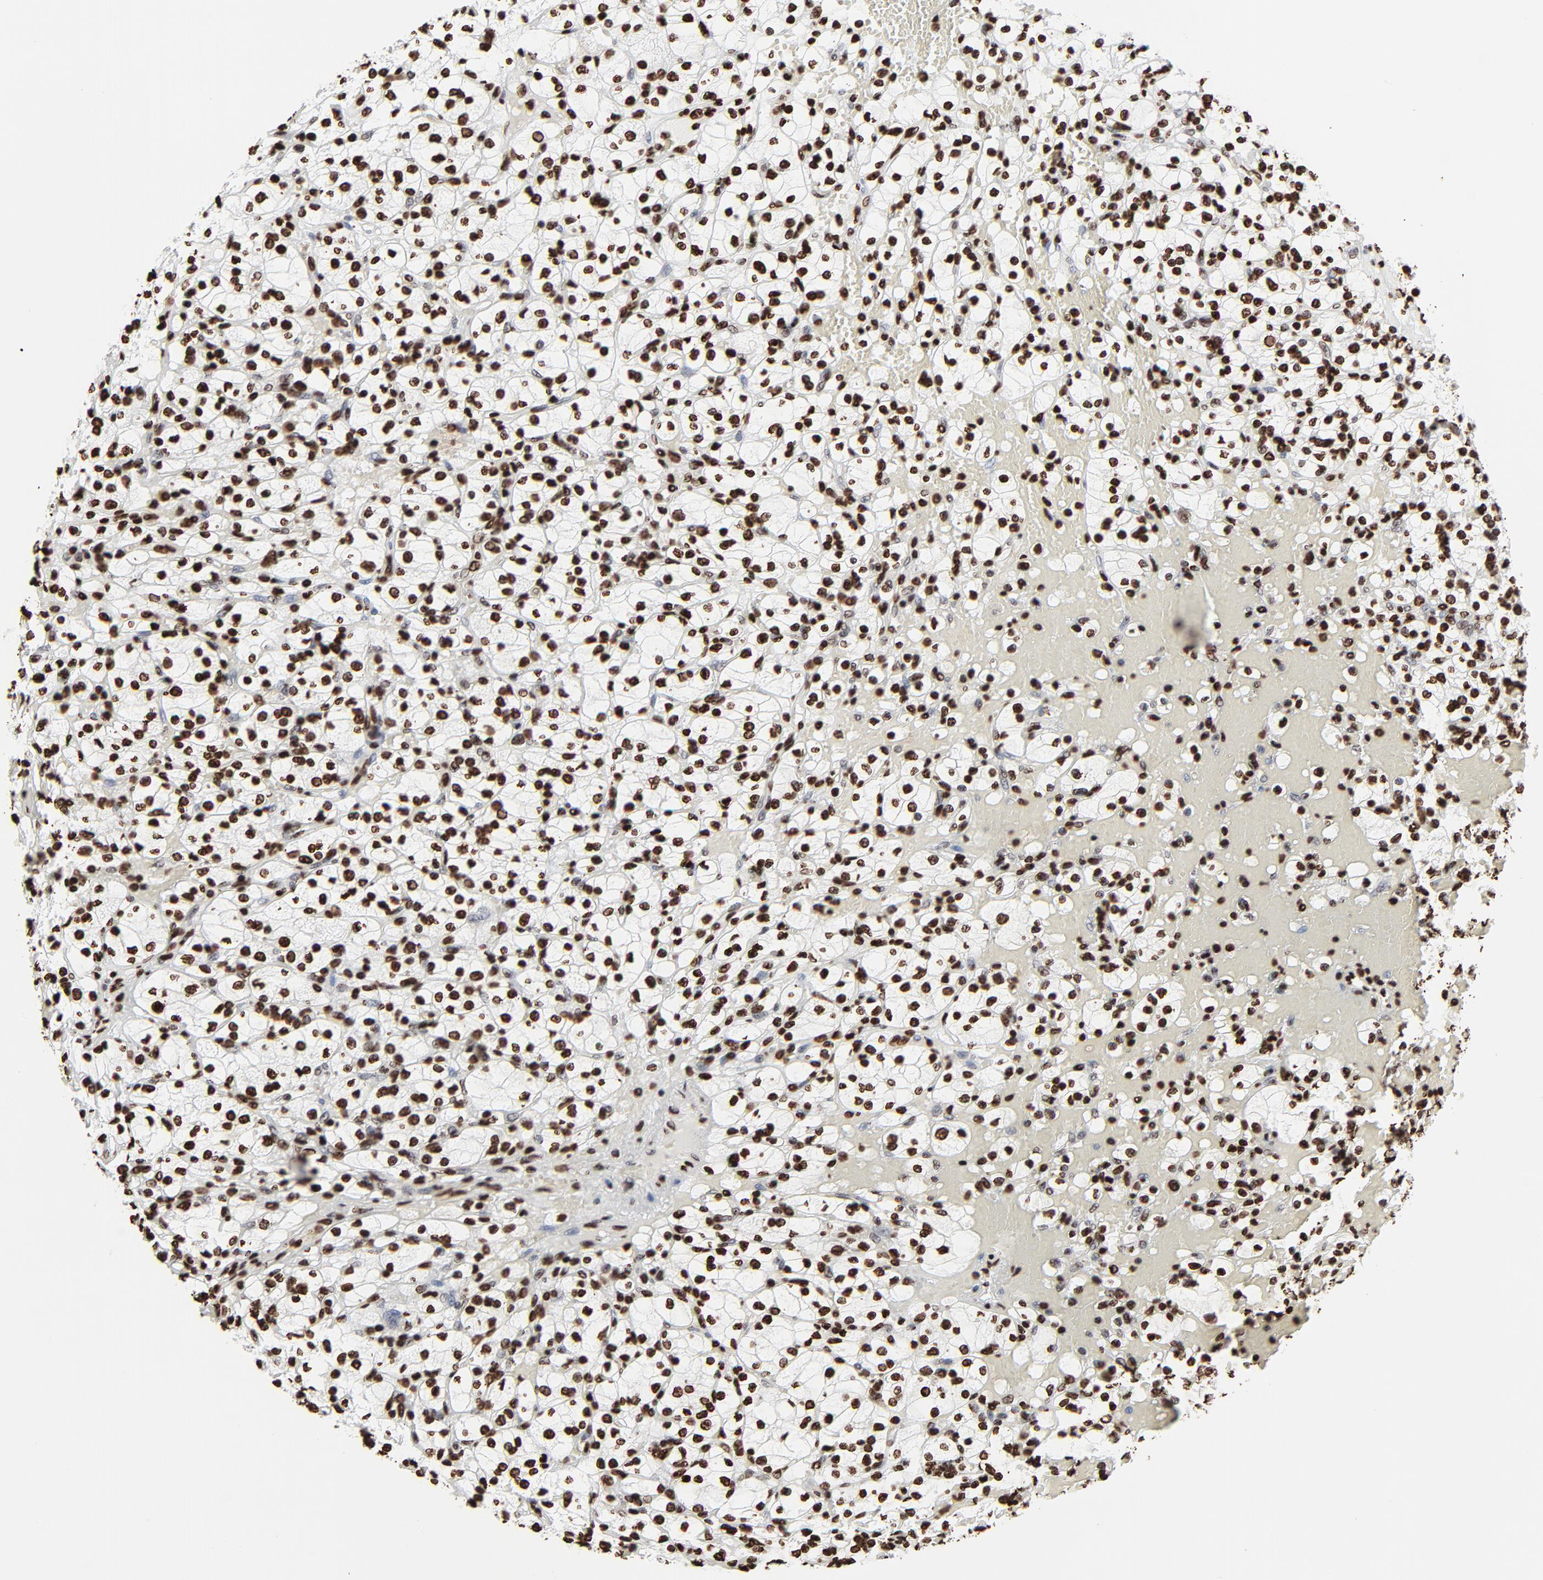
{"staining": {"intensity": "strong", "quantity": ">75%", "location": "nuclear"}, "tissue": "renal cancer", "cell_type": "Tumor cells", "image_type": "cancer", "snomed": [{"axis": "morphology", "description": "Adenocarcinoma, NOS"}, {"axis": "topography", "description": "Kidney"}], "caption": "Immunohistochemical staining of renal cancer (adenocarcinoma) reveals high levels of strong nuclear staining in about >75% of tumor cells.", "gene": "H3-4", "patient": {"sex": "female", "age": 83}}